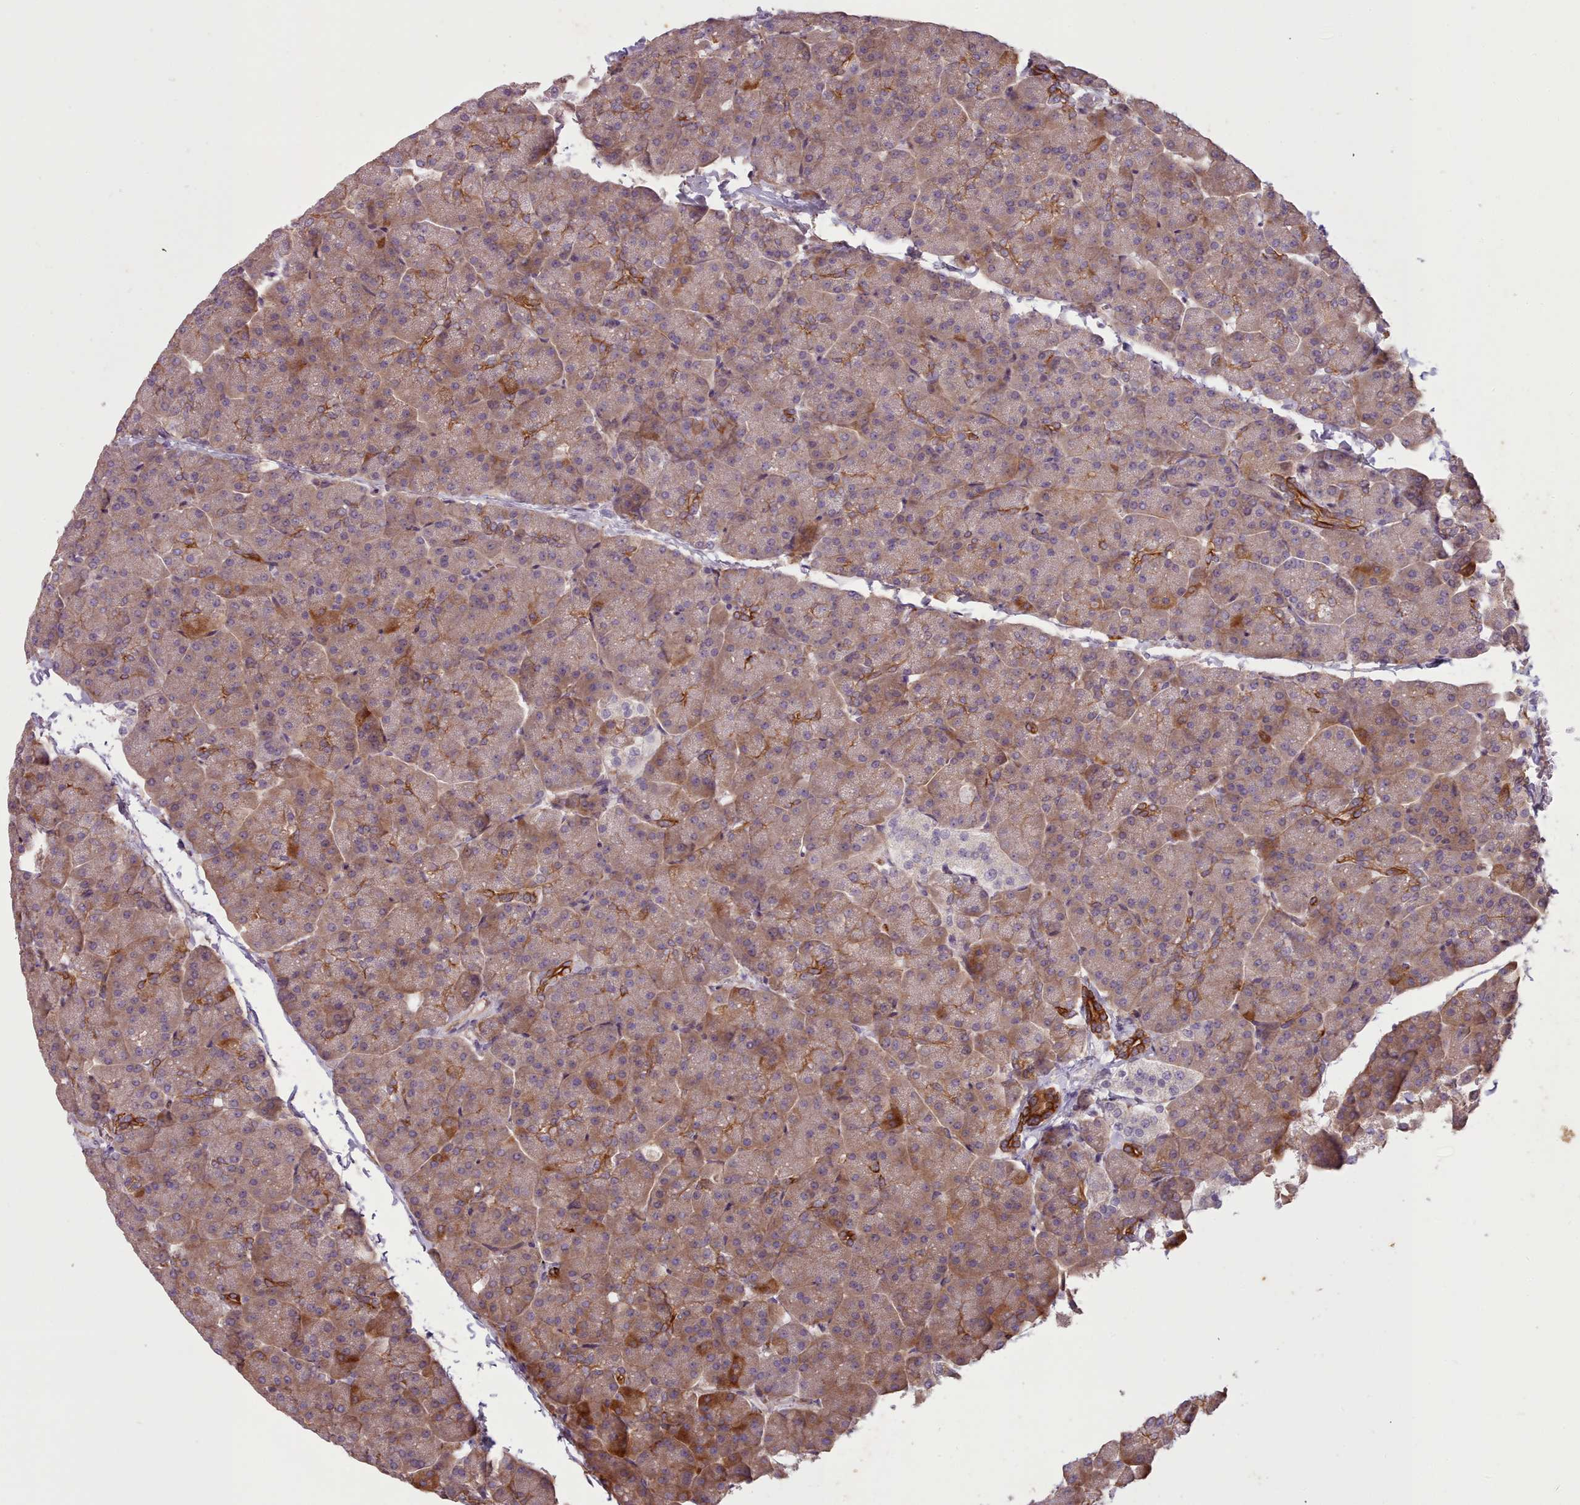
{"staining": {"intensity": "moderate", "quantity": "25%-75%", "location": "cytoplasmic/membranous"}, "tissue": "pancreas", "cell_type": "Exocrine glandular cells", "image_type": "normal", "snomed": [{"axis": "morphology", "description": "Normal tissue, NOS"}, {"axis": "topography", "description": "Pancreas"}, {"axis": "topography", "description": "Peripheral nerve tissue"}], "caption": "Immunohistochemistry (IHC) of benign human pancreas shows medium levels of moderate cytoplasmic/membranous expression in about 25%-75% of exocrine glandular cells.", "gene": "PLD4", "patient": {"sex": "male", "age": 54}}